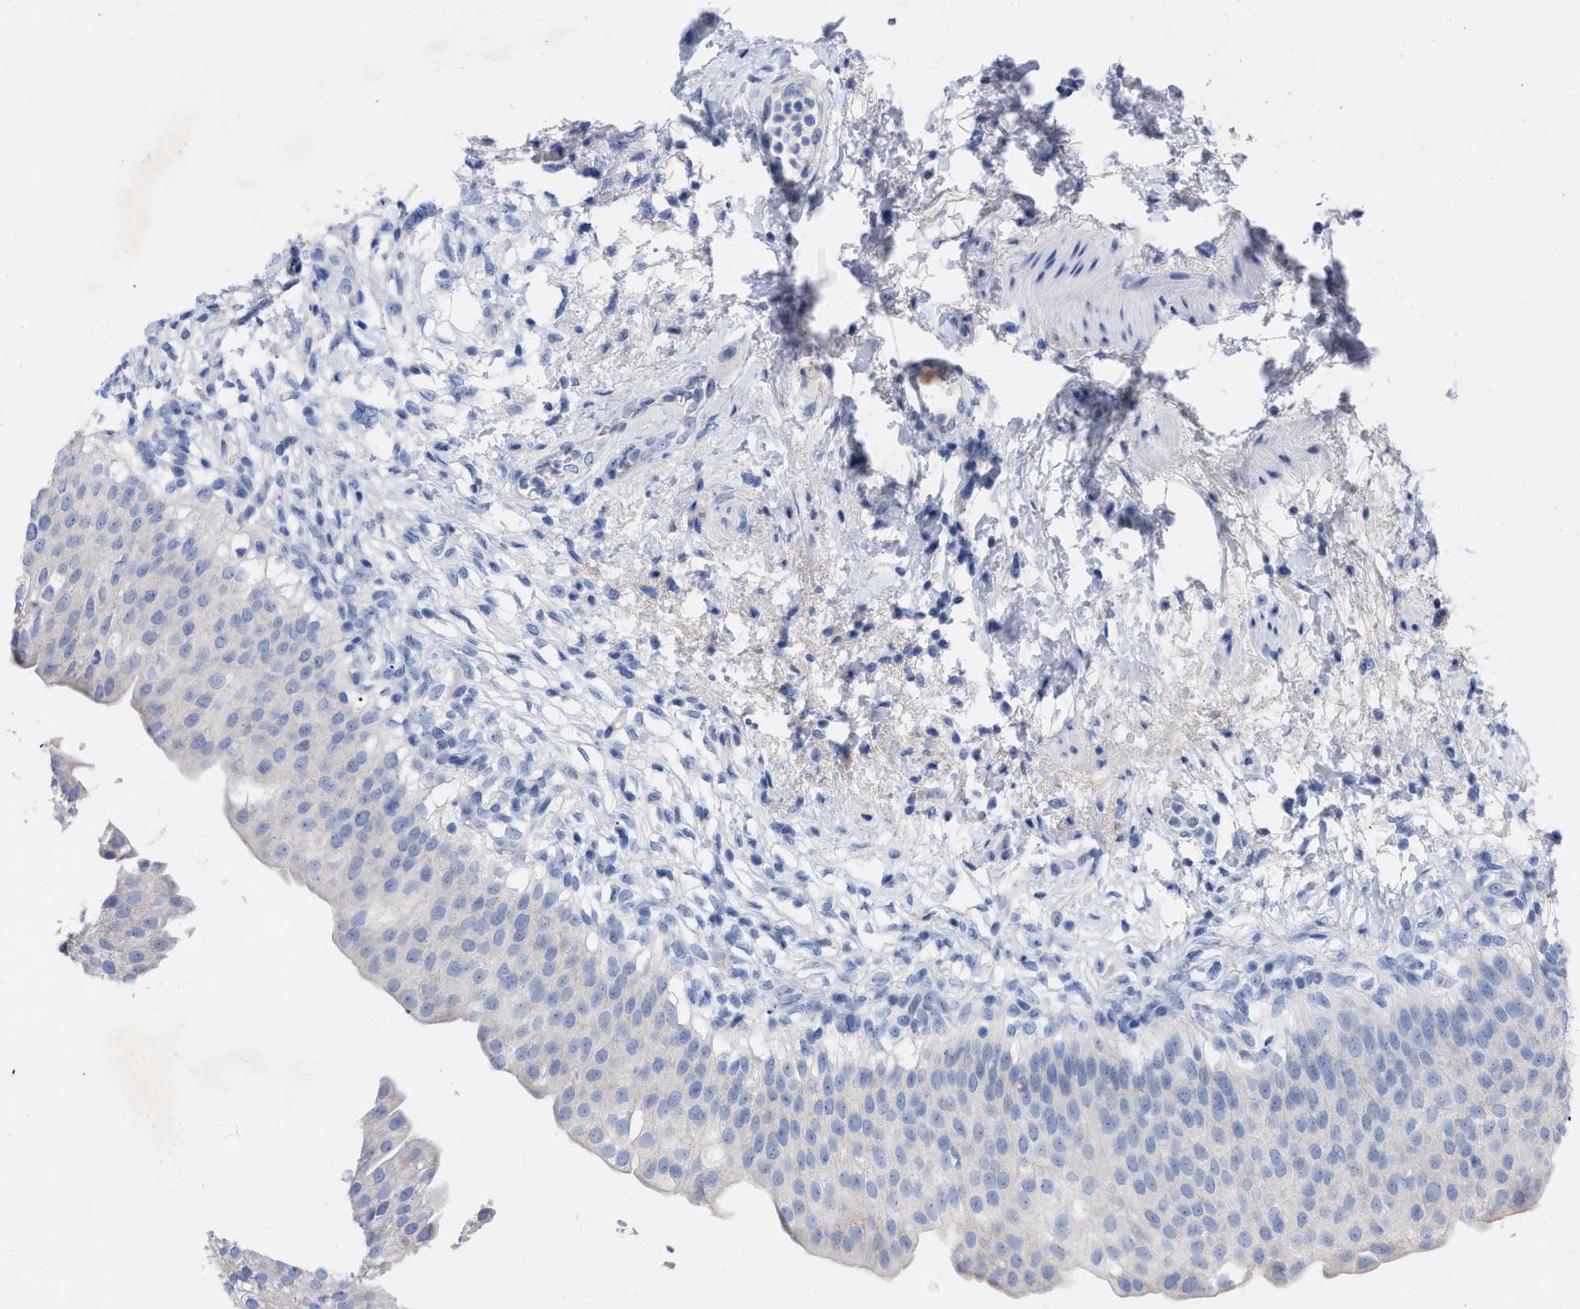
{"staining": {"intensity": "negative", "quantity": "none", "location": "none"}, "tissue": "urinary bladder", "cell_type": "Urothelial cells", "image_type": "normal", "snomed": [{"axis": "morphology", "description": "Normal tissue, NOS"}, {"axis": "topography", "description": "Urinary bladder"}], "caption": "This is a photomicrograph of immunohistochemistry staining of benign urinary bladder, which shows no expression in urothelial cells.", "gene": "HAPLN1", "patient": {"sex": "female", "age": 60}}